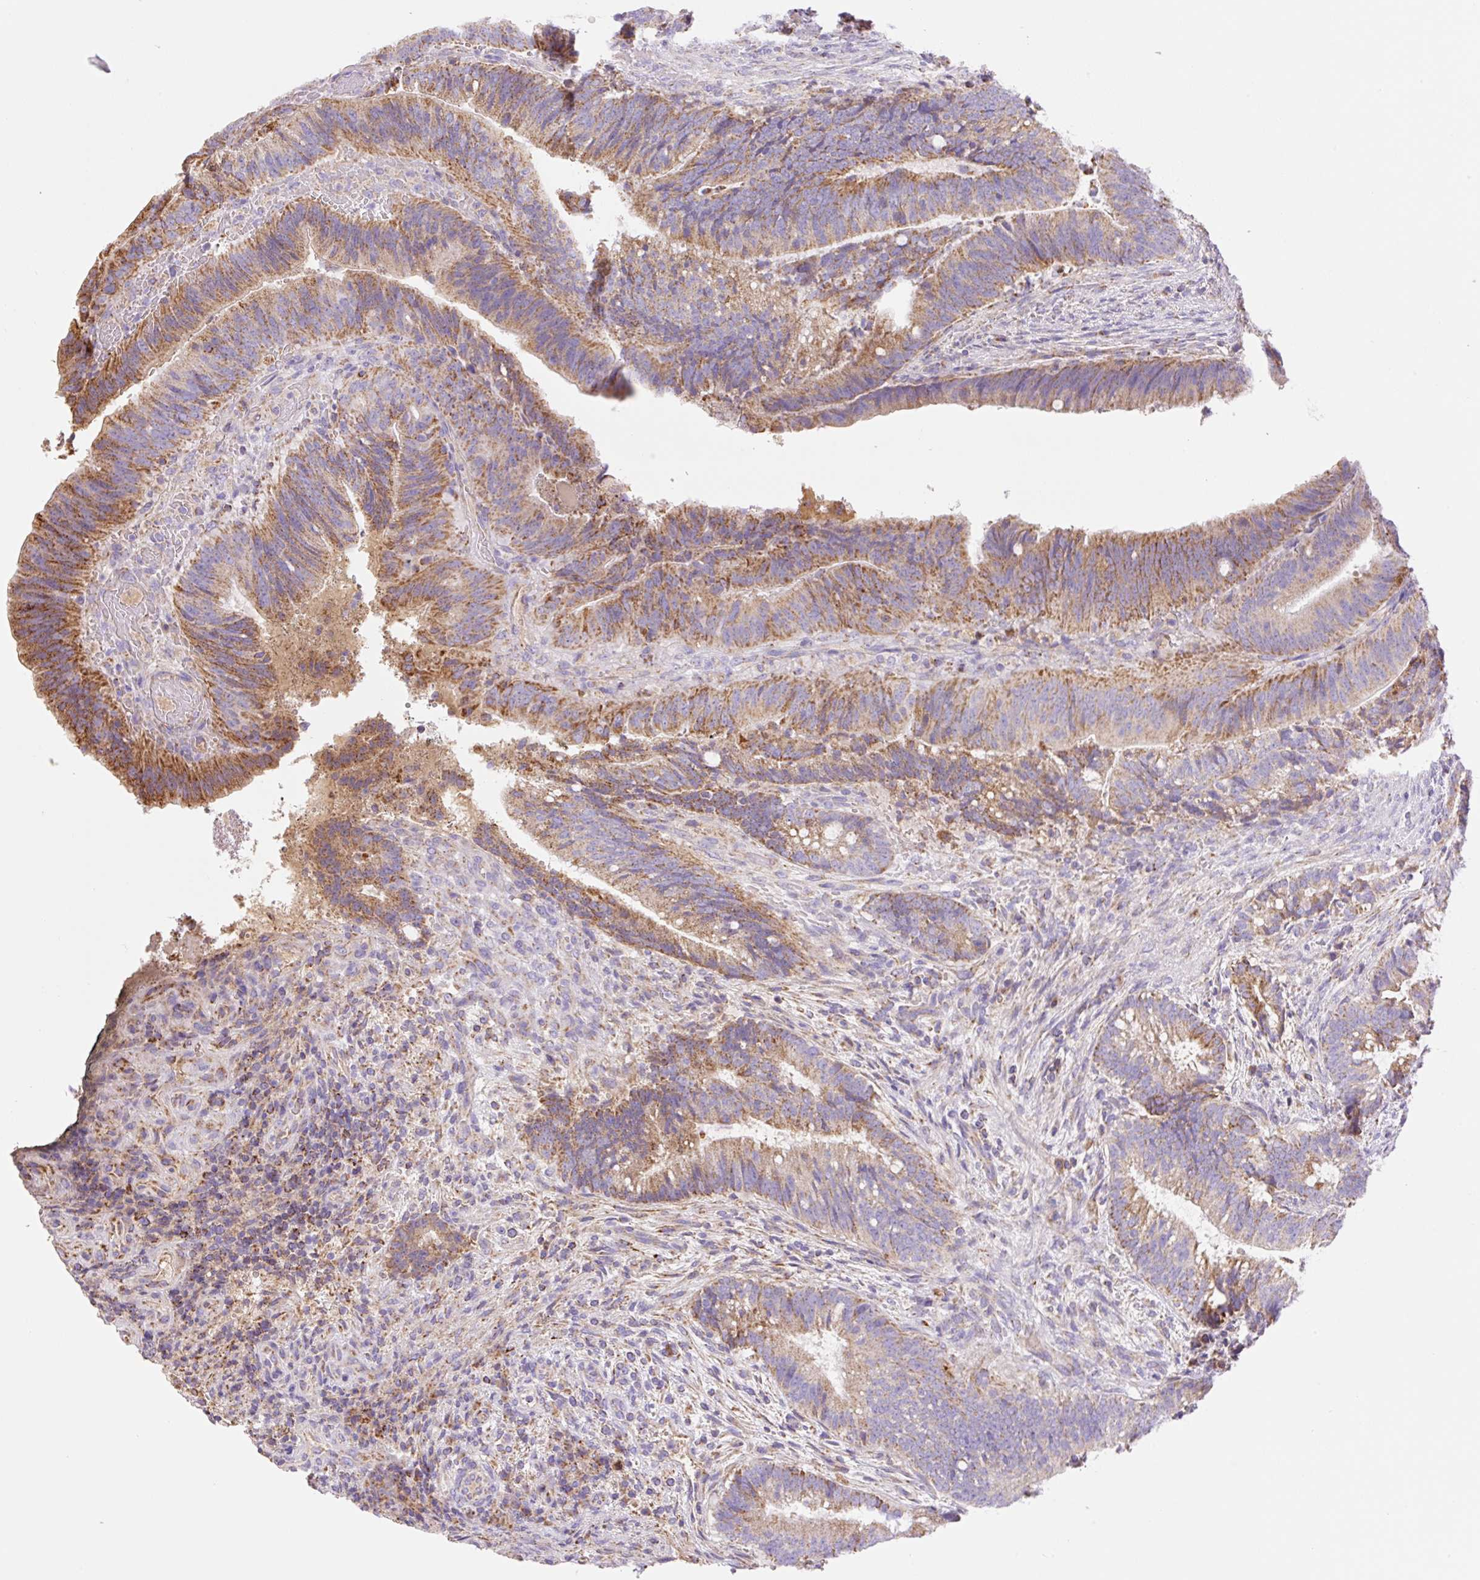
{"staining": {"intensity": "moderate", "quantity": ">75%", "location": "cytoplasmic/membranous"}, "tissue": "colorectal cancer", "cell_type": "Tumor cells", "image_type": "cancer", "snomed": [{"axis": "morphology", "description": "Adenocarcinoma, NOS"}, {"axis": "topography", "description": "Colon"}], "caption": "Colorectal cancer (adenocarcinoma) stained with IHC reveals moderate cytoplasmic/membranous staining in about >75% of tumor cells. (Brightfield microscopy of DAB IHC at high magnification).", "gene": "ETNK2", "patient": {"sex": "female", "age": 43}}